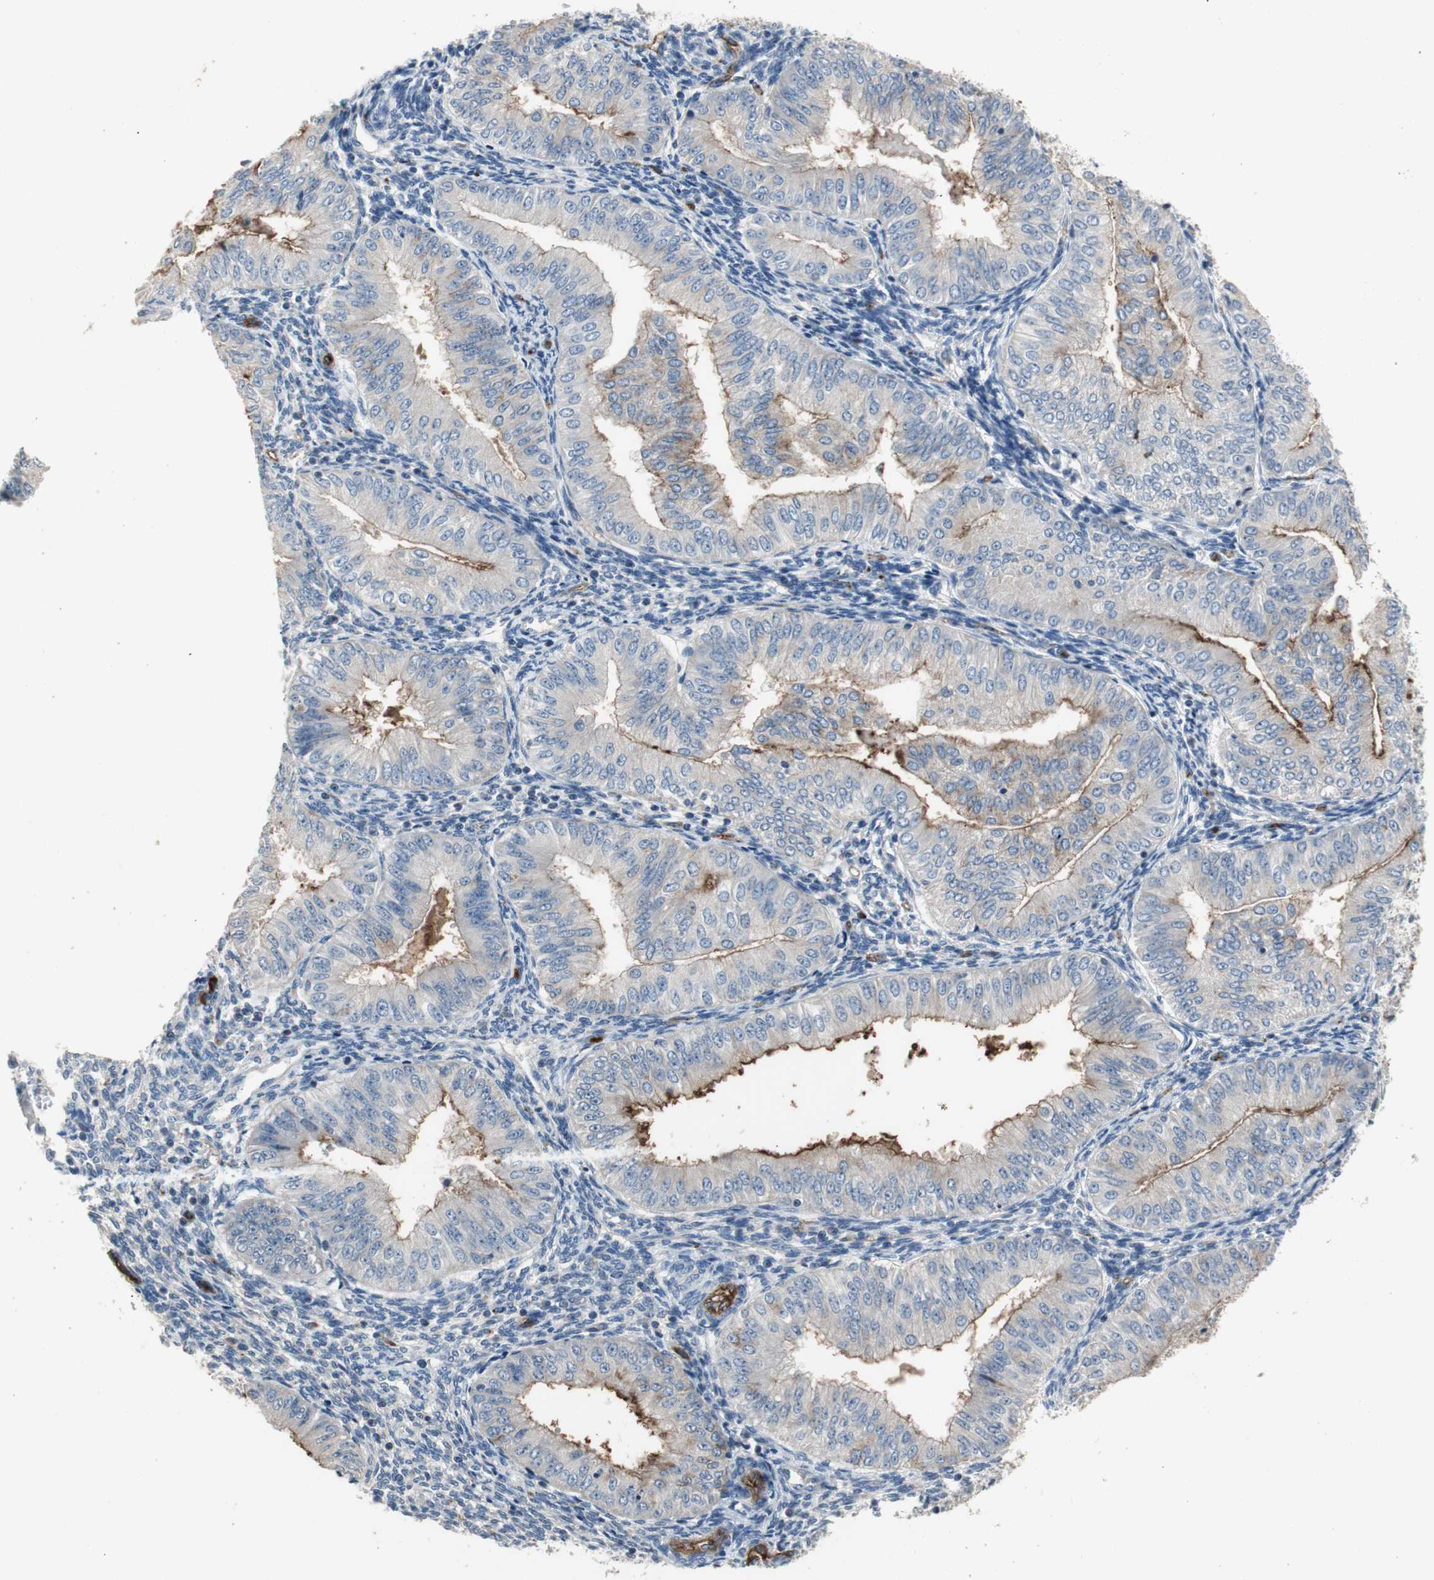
{"staining": {"intensity": "moderate", "quantity": "<25%", "location": "cytoplasmic/membranous"}, "tissue": "endometrial cancer", "cell_type": "Tumor cells", "image_type": "cancer", "snomed": [{"axis": "morphology", "description": "Normal tissue, NOS"}, {"axis": "morphology", "description": "Adenocarcinoma, NOS"}, {"axis": "topography", "description": "Endometrium"}], "caption": "A photomicrograph of endometrial adenocarcinoma stained for a protein reveals moderate cytoplasmic/membranous brown staining in tumor cells.", "gene": "ALPL", "patient": {"sex": "female", "age": 53}}